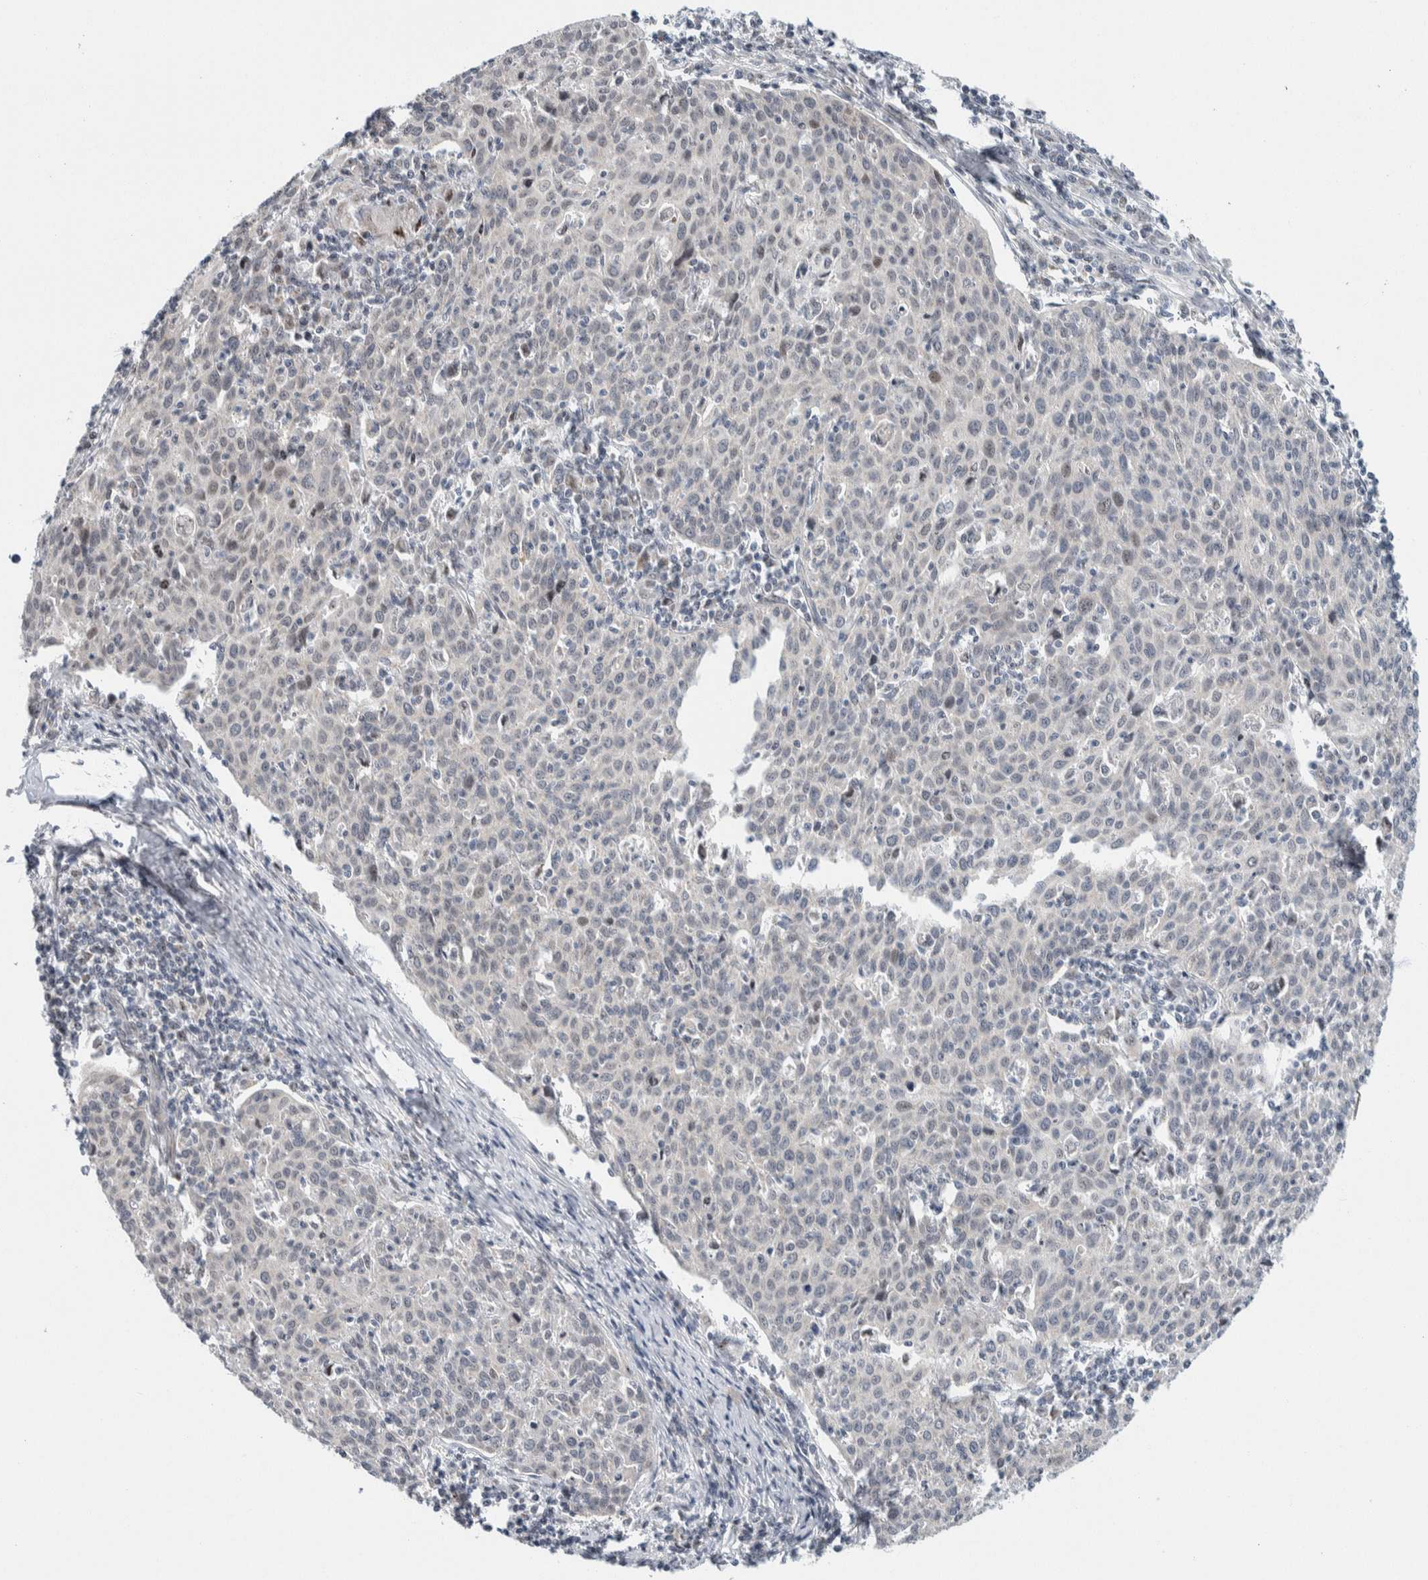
{"staining": {"intensity": "negative", "quantity": "none", "location": "none"}, "tissue": "cervical cancer", "cell_type": "Tumor cells", "image_type": "cancer", "snomed": [{"axis": "morphology", "description": "Squamous cell carcinoma, NOS"}, {"axis": "topography", "description": "Cervix"}], "caption": "Tumor cells are negative for protein expression in human cervical squamous cell carcinoma. (DAB immunohistochemistry (IHC) visualized using brightfield microscopy, high magnification).", "gene": "NEUROD1", "patient": {"sex": "female", "age": 38}}